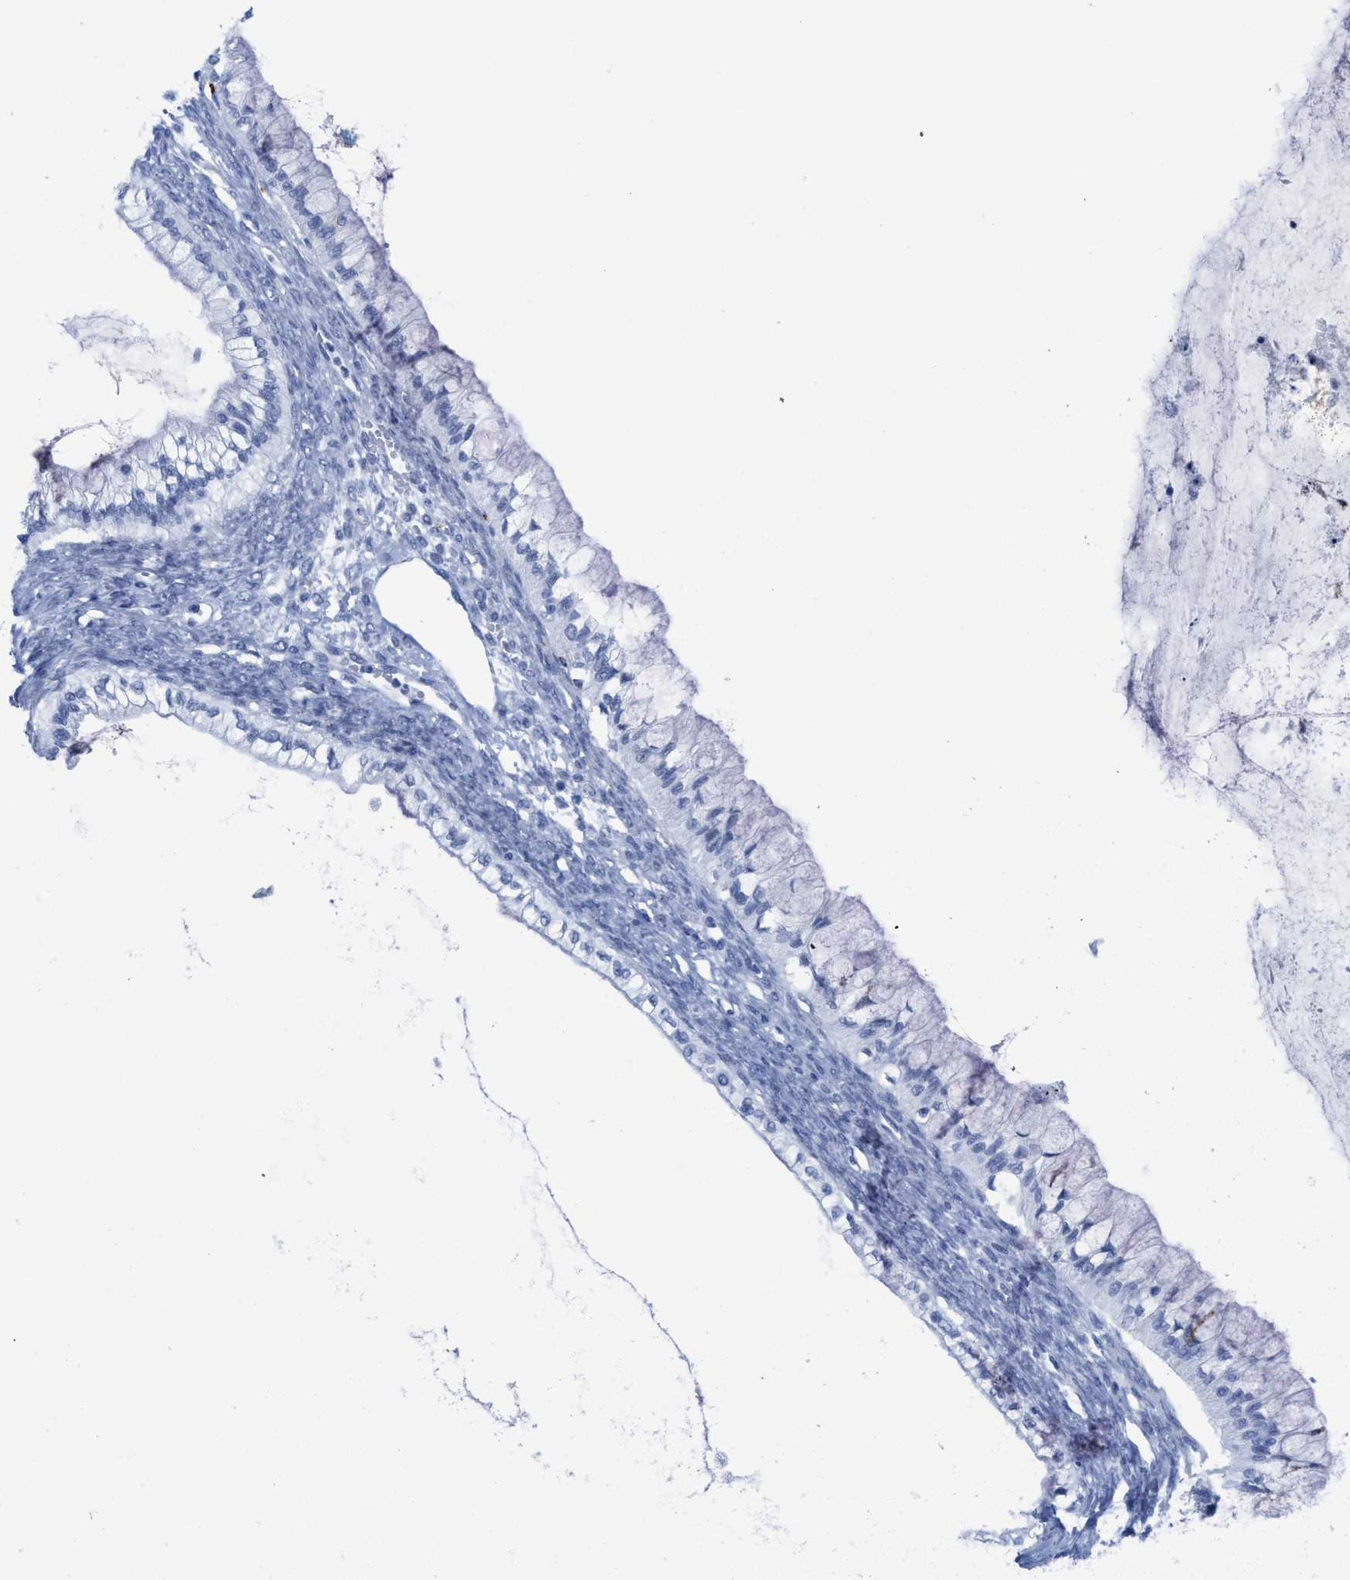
{"staining": {"intensity": "negative", "quantity": "none", "location": "none"}, "tissue": "ovarian cancer", "cell_type": "Tumor cells", "image_type": "cancer", "snomed": [{"axis": "morphology", "description": "Cystadenocarcinoma, mucinous, NOS"}, {"axis": "topography", "description": "Ovary"}], "caption": "Immunohistochemistry (IHC) histopathology image of neoplastic tissue: ovarian cancer stained with DAB displays no significant protein expression in tumor cells.", "gene": "WDR4", "patient": {"sex": "female", "age": 57}}